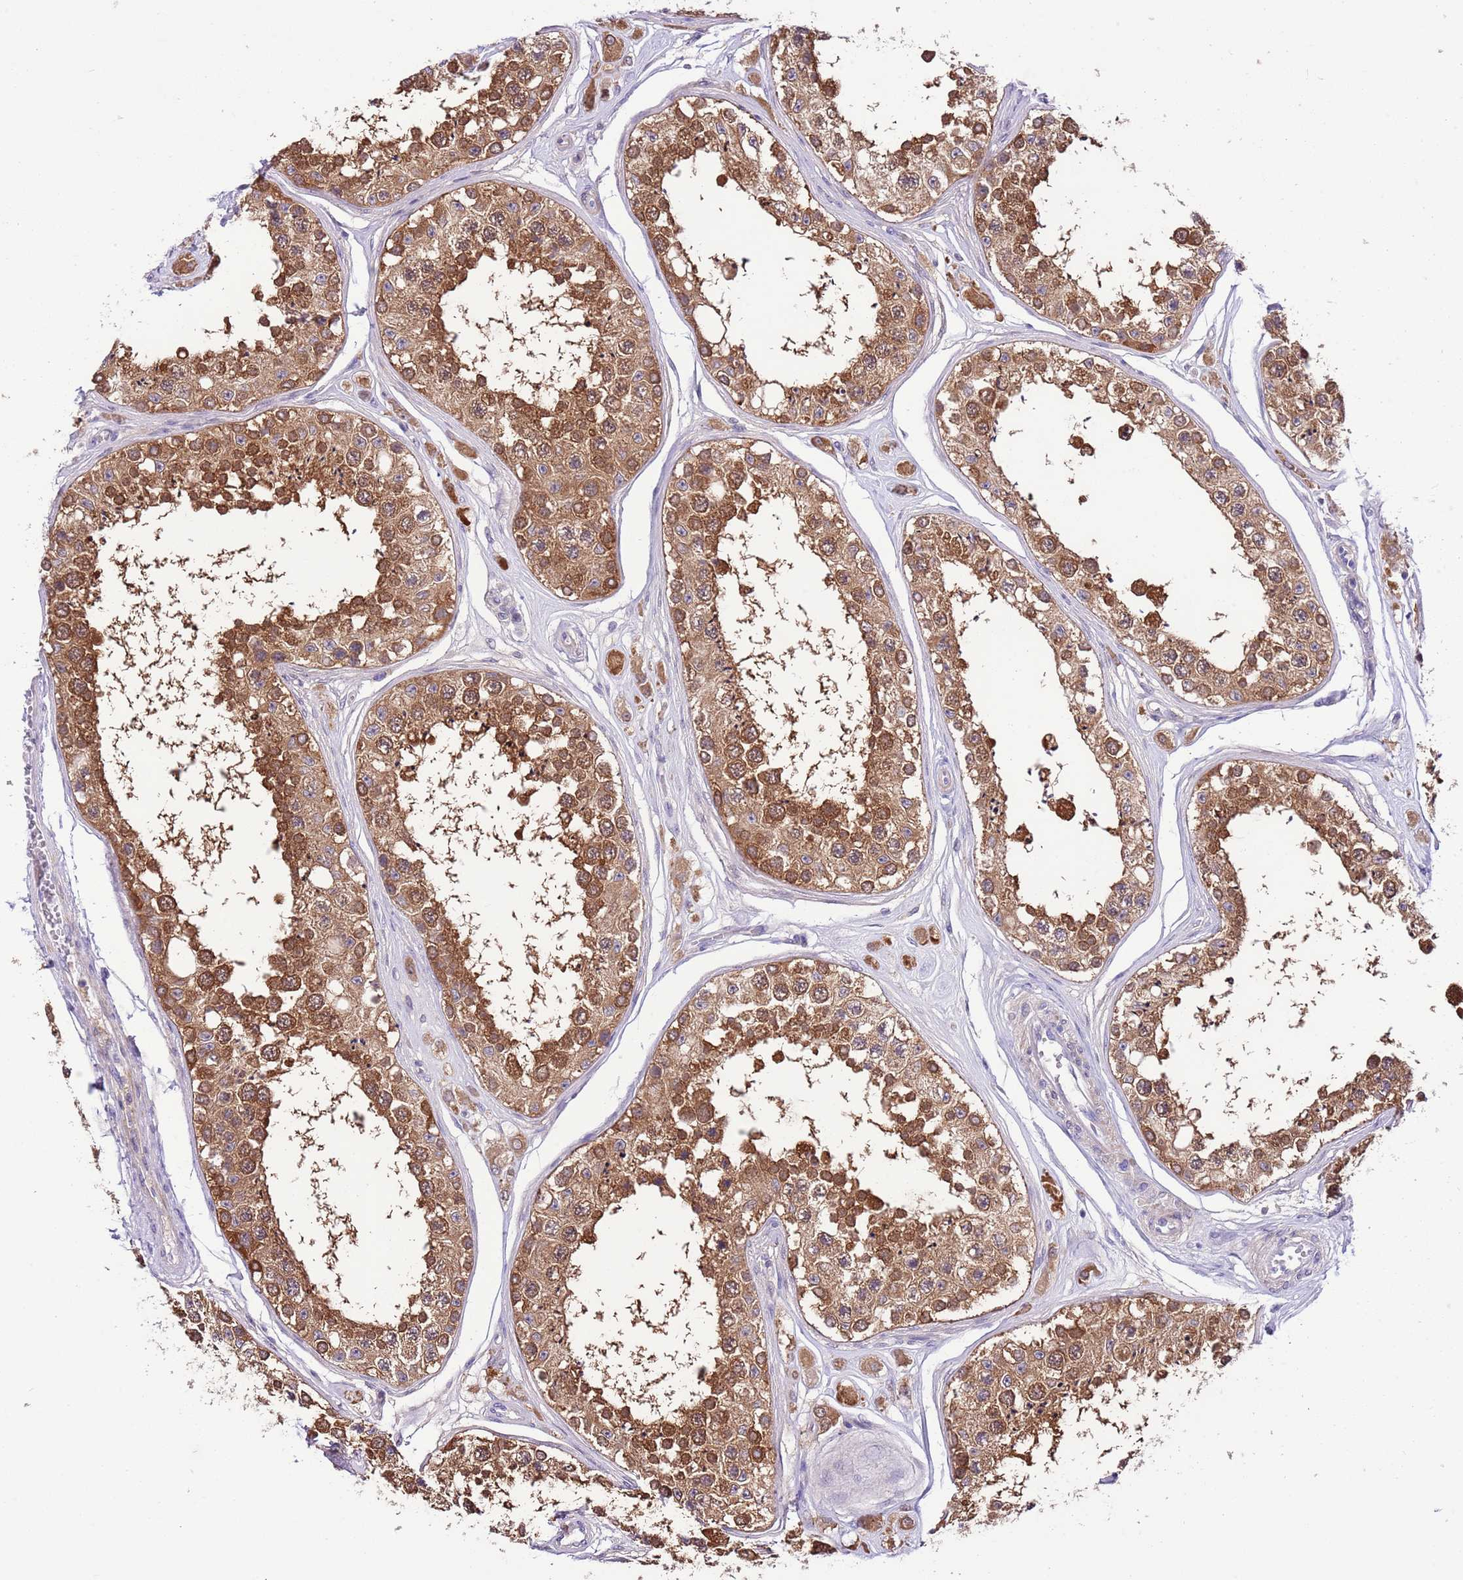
{"staining": {"intensity": "strong", "quantity": ">75%", "location": "cytoplasmic/membranous"}, "tissue": "testis", "cell_type": "Cells in seminiferous ducts", "image_type": "normal", "snomed": [{"axis": "morphology", "description": "Normal tissue, NOS"}, {"axis": "topography", "description": "Testis"}], "caption": "Testis was stained to show a protein in brown. There is high levels of strong cytoplasmic/membranous positivity in approximately >75% of cells in seminiferous ducts. Using DAB (3,3'-diaminobenzidine) (brown) and hematoxylin (blue) stains, captured at high magnification using brightfield microscopy.", "gene": "PRR32", "patient": {"sex": "male", "age": 25}}